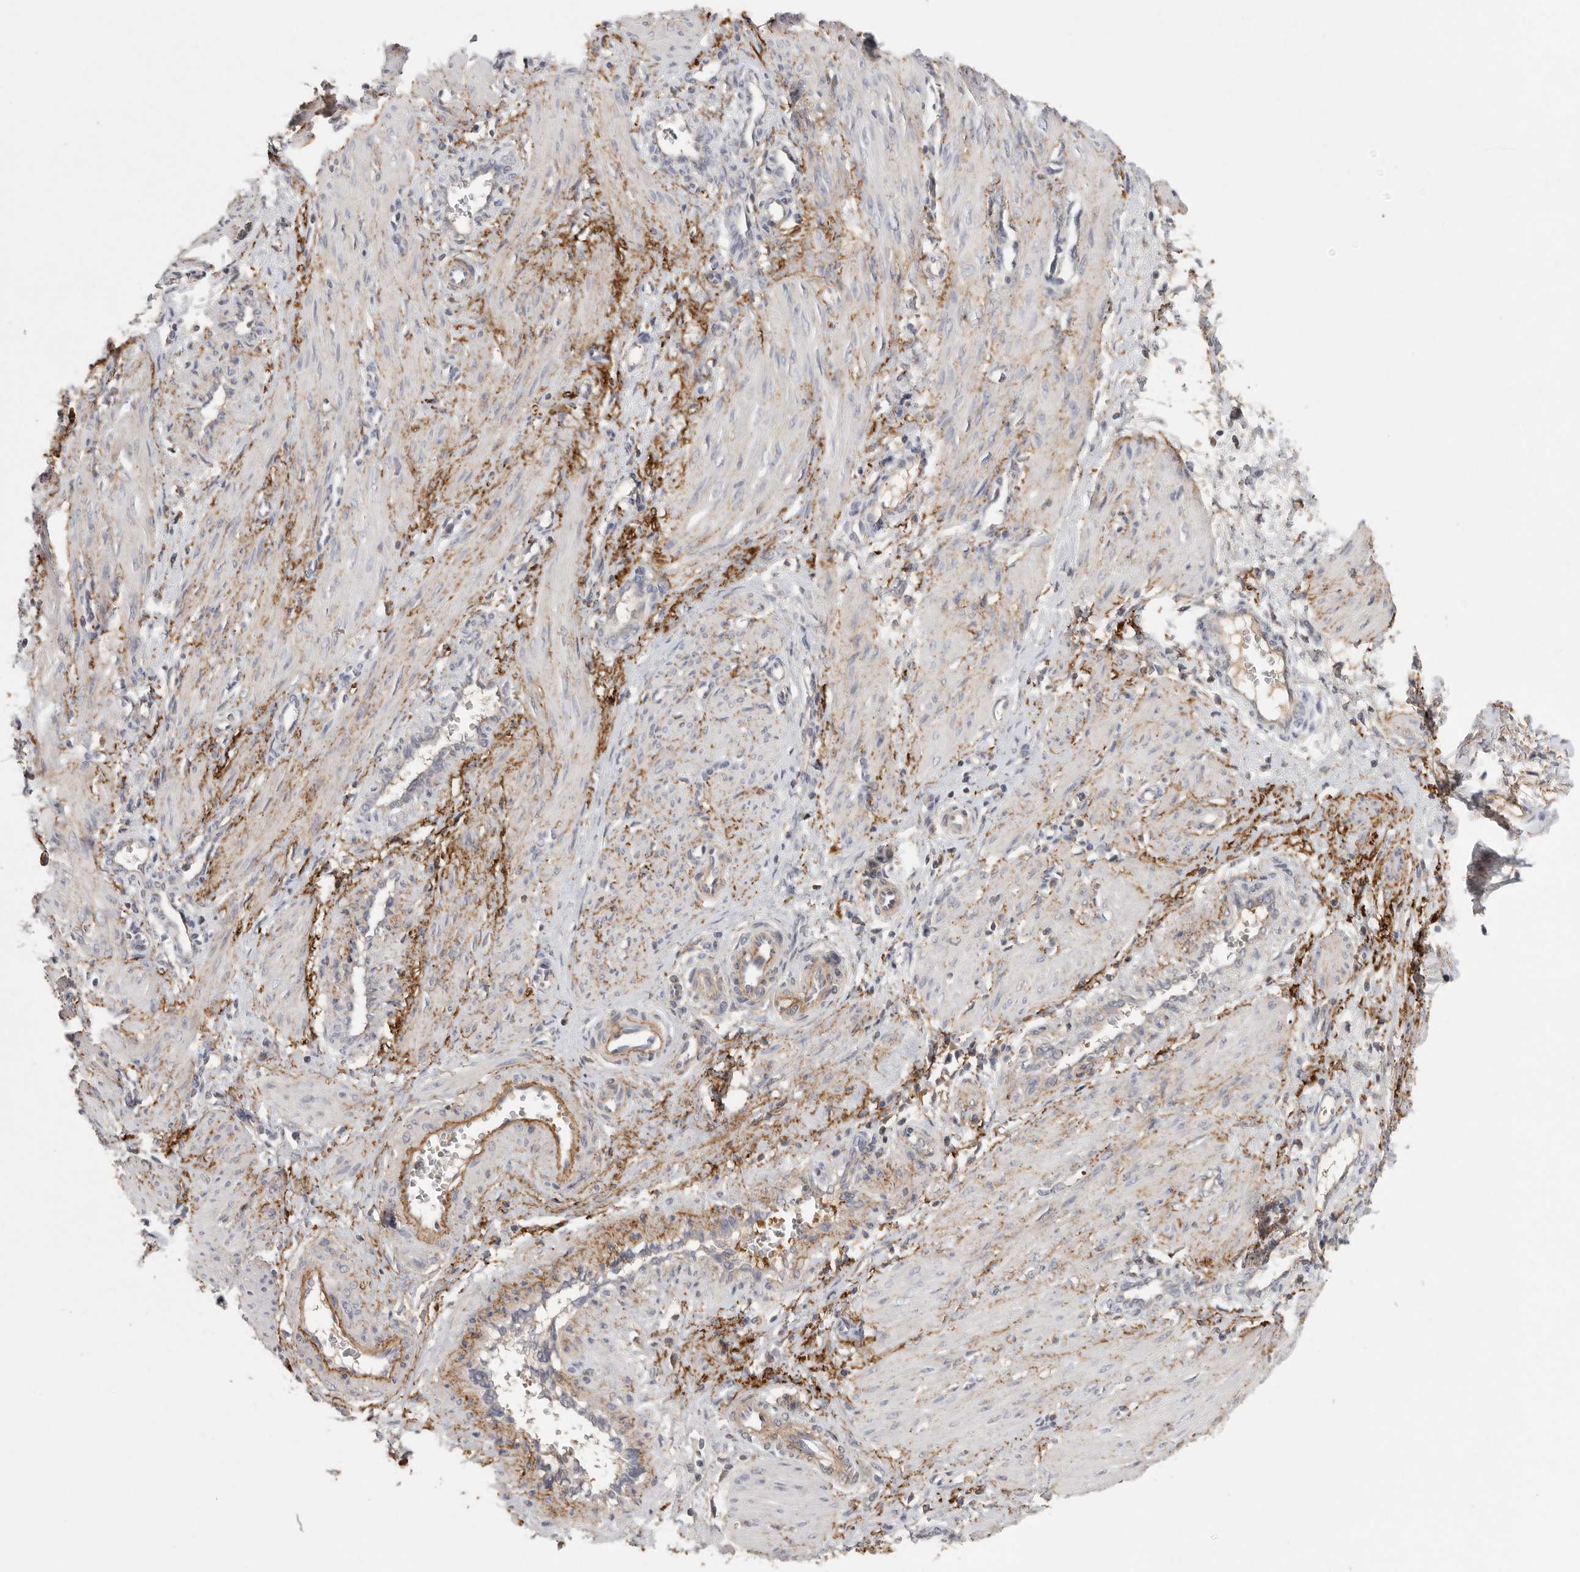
{"staining": {"intensity": "weak", "quantity": "25%-75%", "location": "cytoplasmic/membranous"}, "tissue": "smooth muscle", "cell_type": "Smooth muscle cells", "image_type": "normal", "snomed": [{"axis": "morphology", "description": "Normal tissue, NOS"}, {"axis": "topography", "description": "Endometrium"}], "caption": "An image of smooth muscle stained for a protein exhibits weak cytoplasmic/membranous brown staining in smooth muscle cells. (IHC, brightfield microscopy, high magnification).", "gene": "CFAP298", "patient": {"sex": "female", "age": 33}}